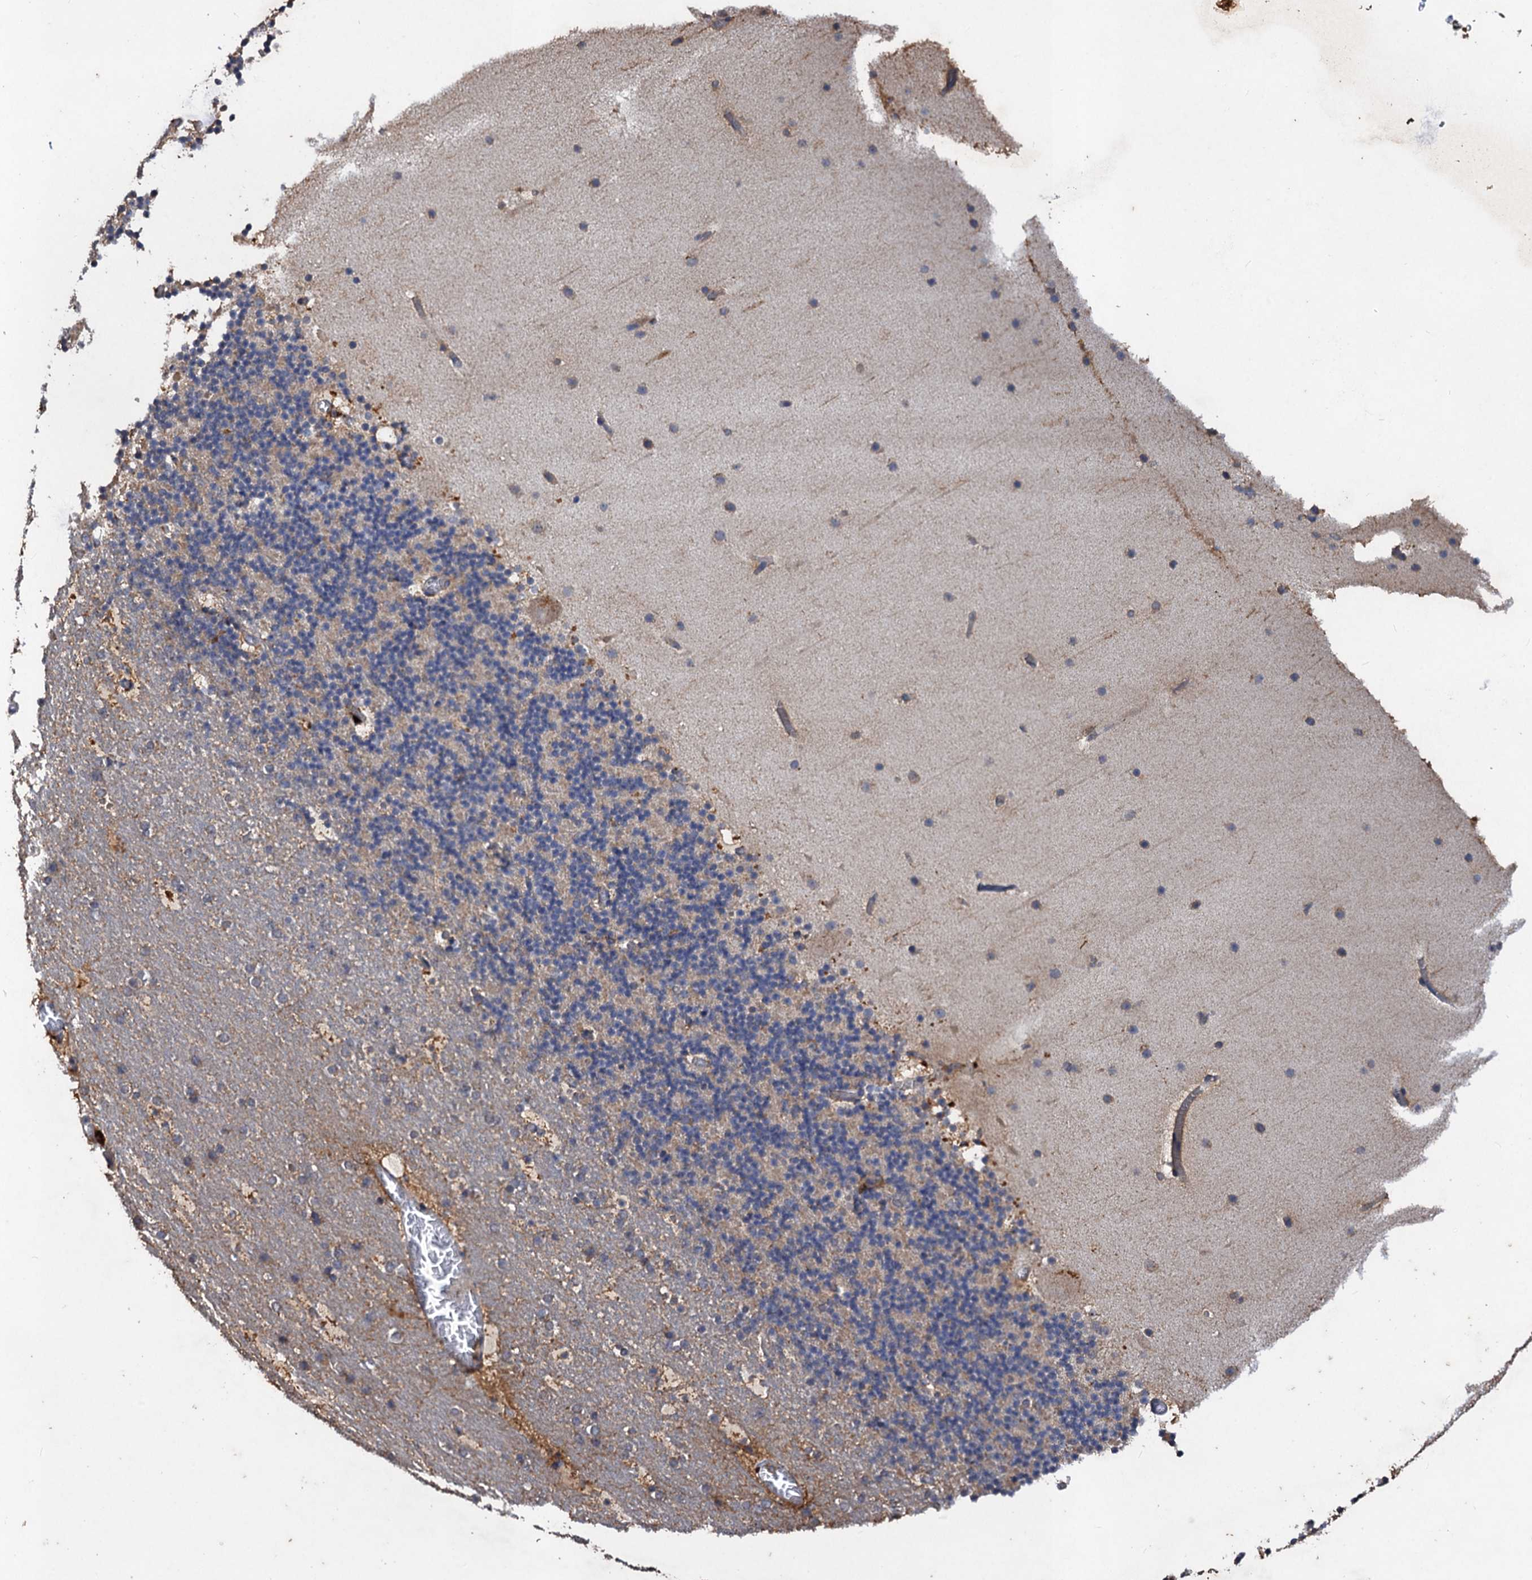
{"staining": {"intensity": "negative", "quantity": "none", "location": "none"}, "tissue": "cerebellum", "cell_type": "Cells in granular layer", "image_type": "normal", "snomed": [{"axis": "morphology", "description": "Normal tissue, NOS"}, {"axis": "topography", "description": "Cerebellum"}], "caption": "Human cerebellum stained for a protein using IHC reveals no positivity in cells in granular layer.", "gene": "SCUBE3", "patient": {"sex": "male", "age": 57}}